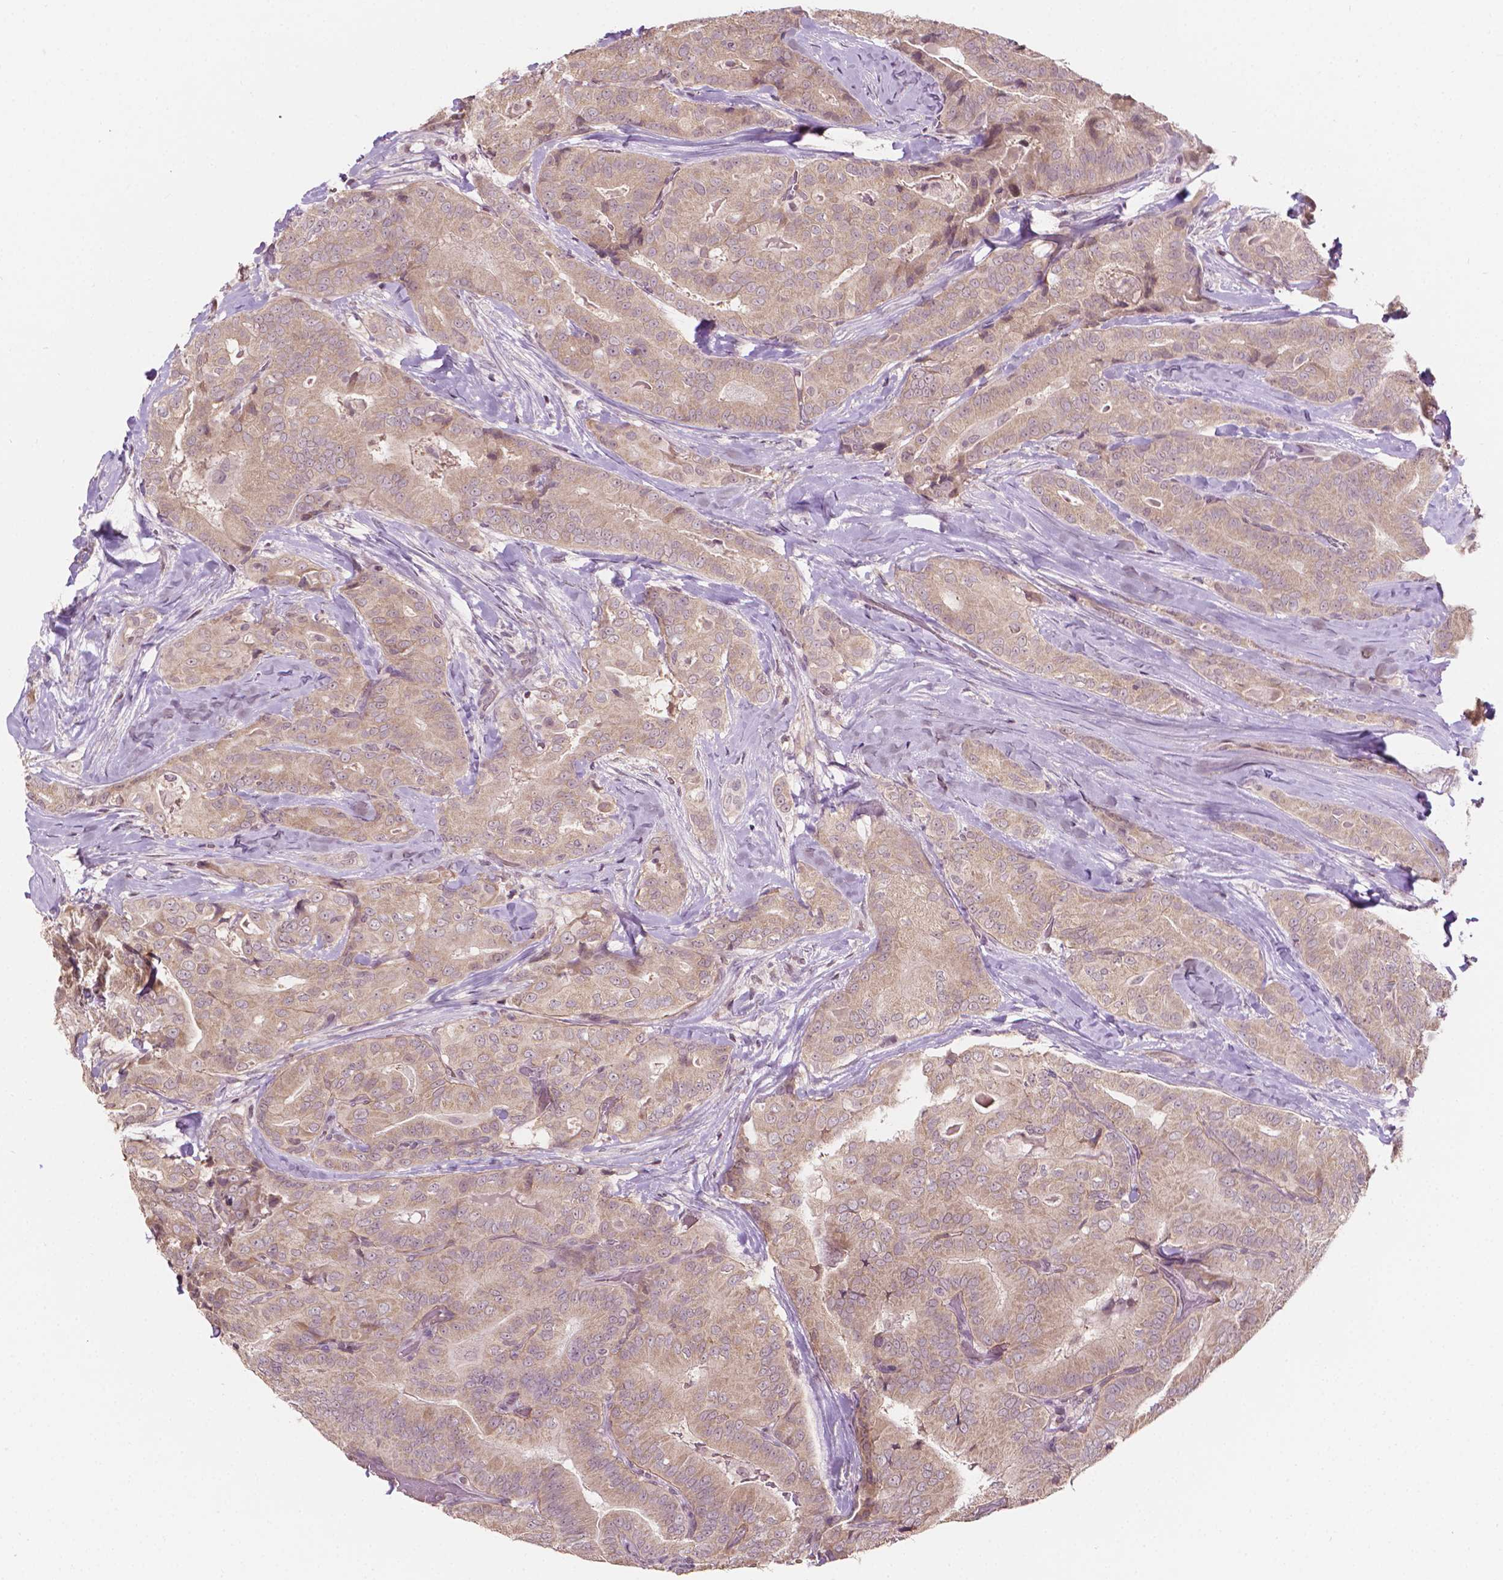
{"staining": {"intensity": "negative", "quantity": "none", "location": "none"}, "tissue": "thyroid cancer", "cell_type": "Tumor cells", "image_type": "cancer", "snomed": [{"axis": "morphology", "description": "Papillary adenocarcinoma, NOS"}, {"axis": "topography", "description": "Thyroid gland"}], "caption": "Tumor cells are negative for protein expression in human thyroid cancer (papillary adenocarcinoma).", "gene": "NOS1AP", "patient": {"sex": "male", "age": 61}}